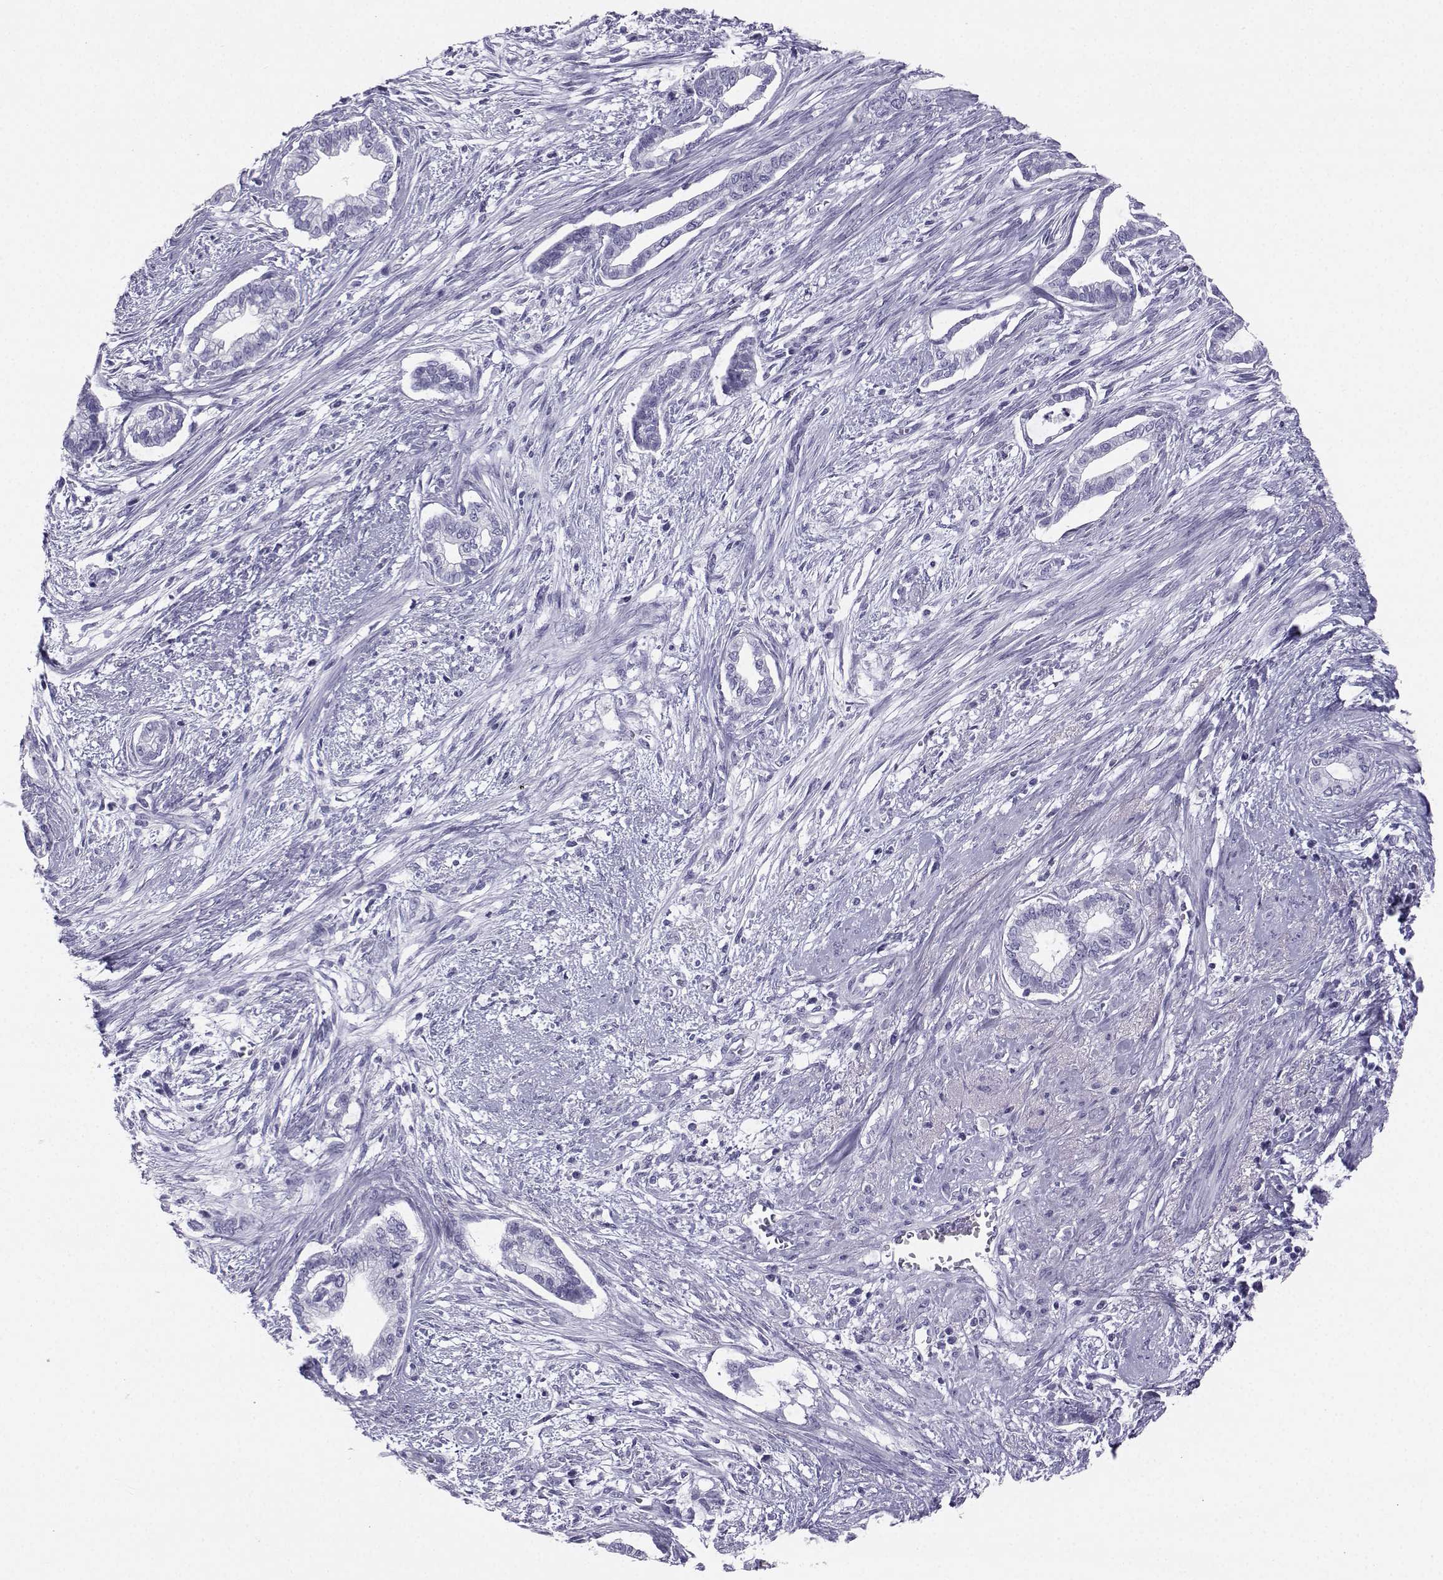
{"staining": {"intensity": "negative", "quantity": "none", "location": "none"}, "tissue": "cervical cancer", "cell_type": "Tumor cells", "image_type": "cancer", "snomed": [{"axis": "morphology", "description": "Adenocarcinoma, NOS"}, {"axis": "topography", "description": "Cervix"}], "caption": "The micrograph demonstrates no significant expression in tumor cells of cervical cancer.", "gene": "SST", "patient": {"sex": "female", "age": 62}}